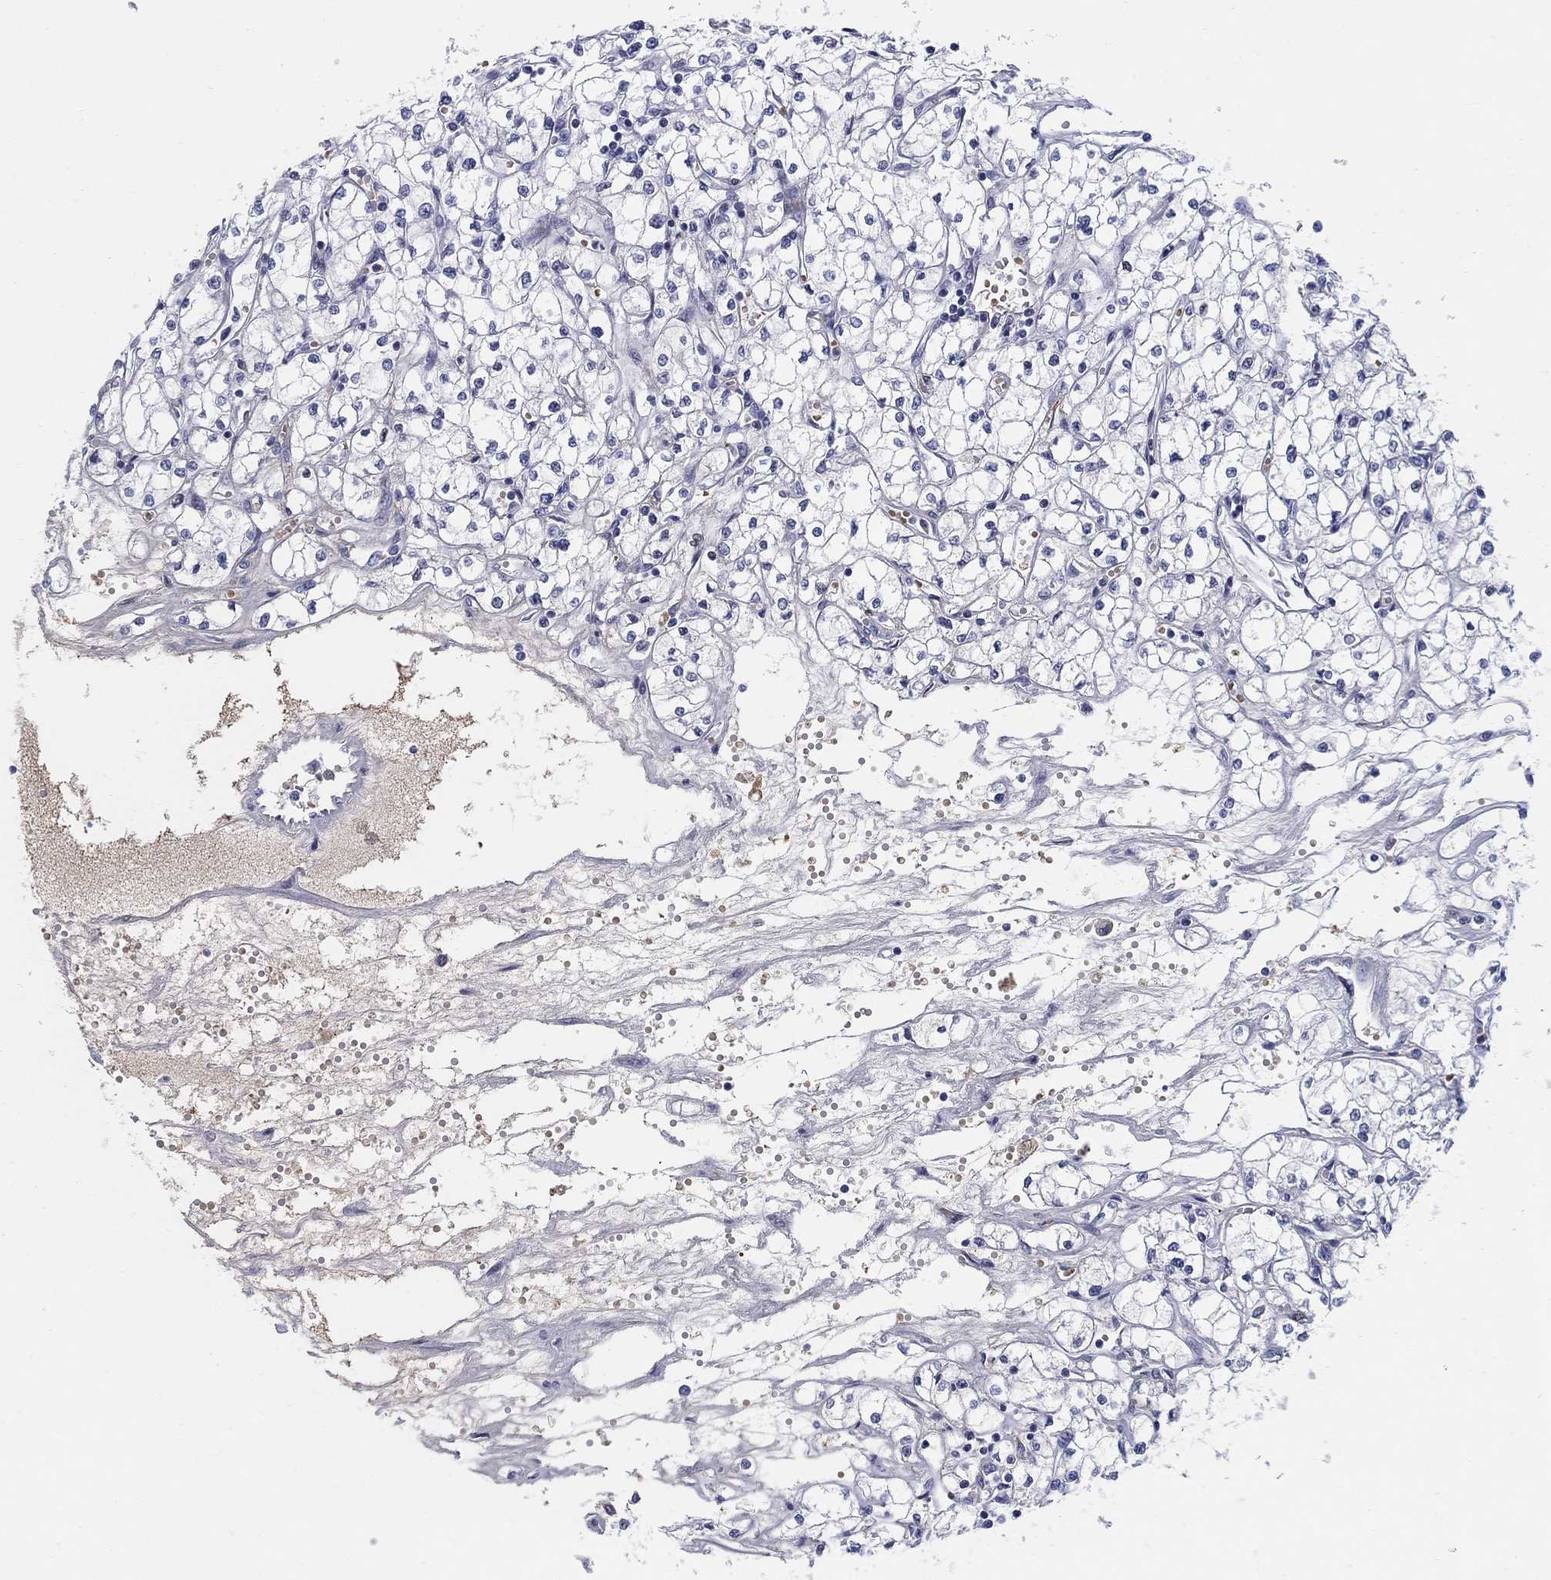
{"staining": {"intensity": "negative", "quantity": "none", "location": "none"}, "tissue": "renal cancer", "cell_type": "Tumor cells", "image_type": "cancer", "snomed": [{"axis": "morphology", "description": "Adenocarcinoma, NOS"}, {"axis": "topography", "description": "Kidney"}], "caption": "DAB immunohistochemical staining of human renal adenocarcinoma exhibits no significant expression in tumor cells.", "gene": "HEATR4", "patient": {"sex": "male", "age": 67}}